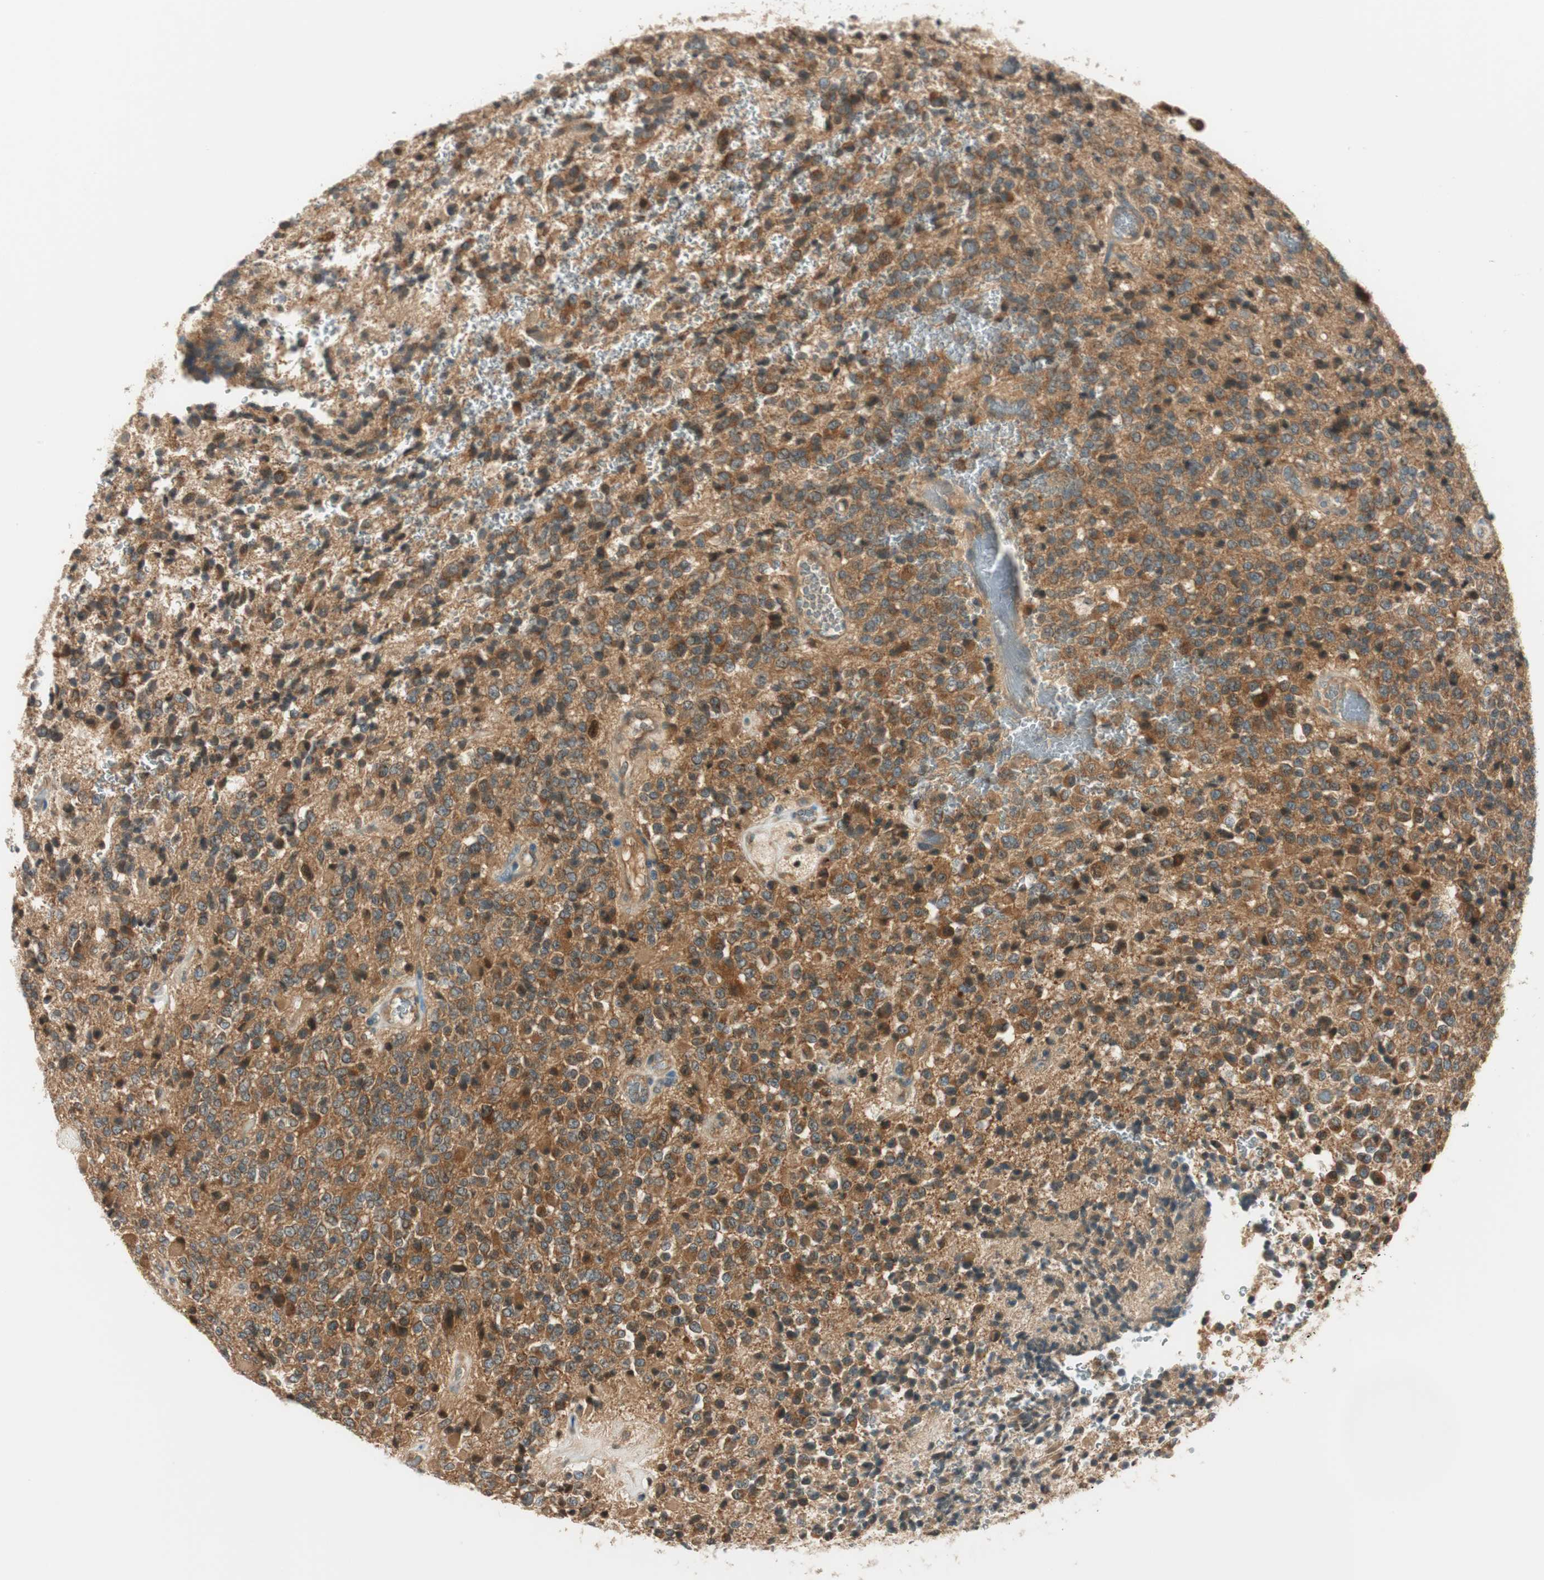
{"staining": {"intensity": "moderate", "quantity": ">75%", "location": "cytoplasmic/membranous"}, "tissue": "glioma", "cell_type": "Tumor cells", "image_type": "cancer", "snomed": [{"axis": "morphology", "description": "Glioma, malignant, High grade"}, {"axis": "topography", "description": "pancreas cauda"}], "caption": "Immunohistochemical staining of human malignant high-grade glioma exhibits medium levels of moderate cytoplasmic/membranous expression in about >75% of tumor cells.", "gene": "IPO5", "patient": {"sex": "male", "age": 60}}